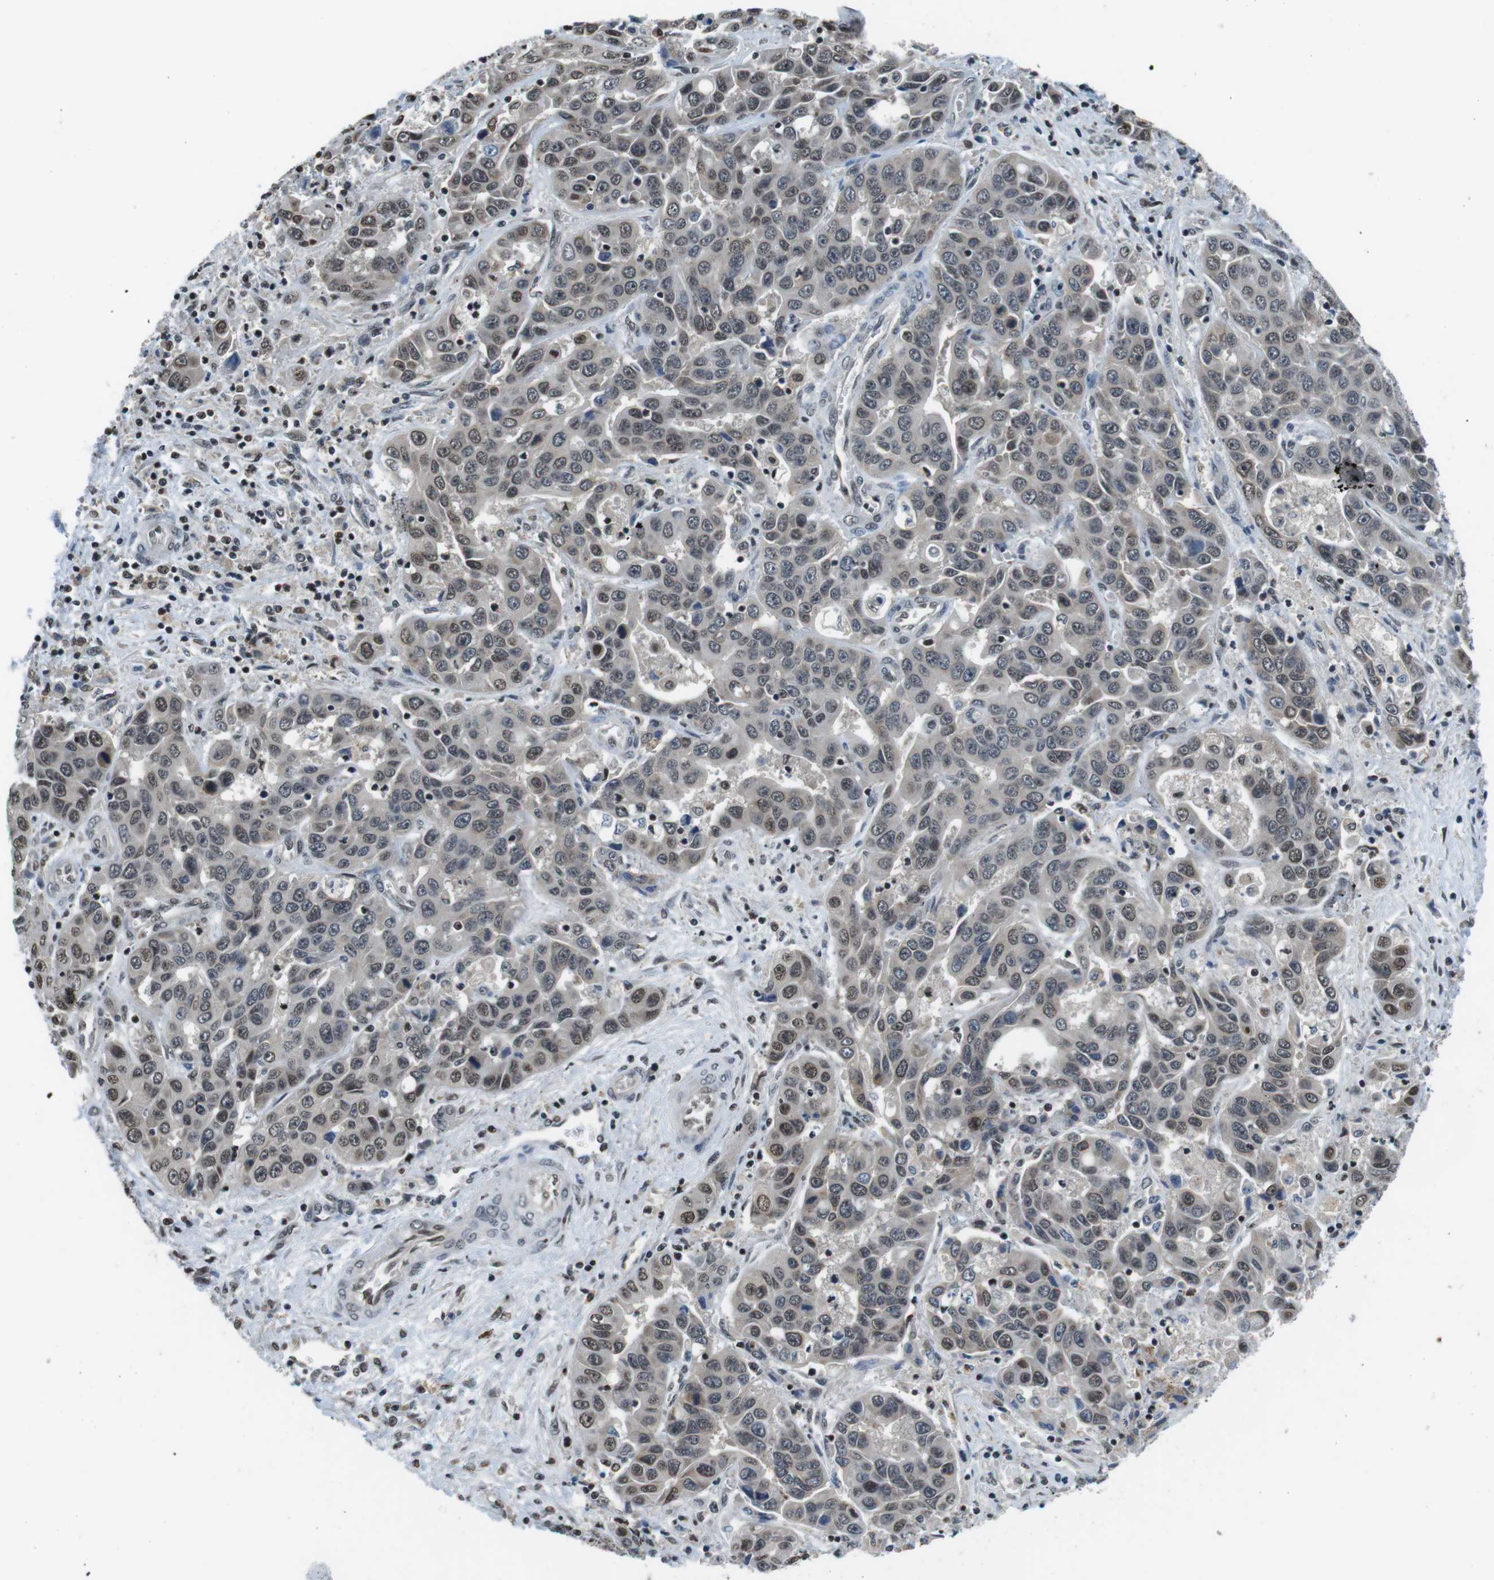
{"staining": {"intensity": "weak", "quantity": ">75%", "location": "nuclear"}, "tissue": "liver cancer", "cell_type": "Tumor cells", "image_type": "cancer", "snomed": [{"axis": "morphology", "description": "Cholangiocarcinoma"}, {"axis": "topography", "description": "Liver"}], "caption": "This image reveals immunohistochemistry (IHC) staining of cholangiocarcinoma (liver), with low weak nuclear positivity in approximately >75% of tumor cells.", "gene": "NEK4", "patient": {"sex": "female", "age": 52}}